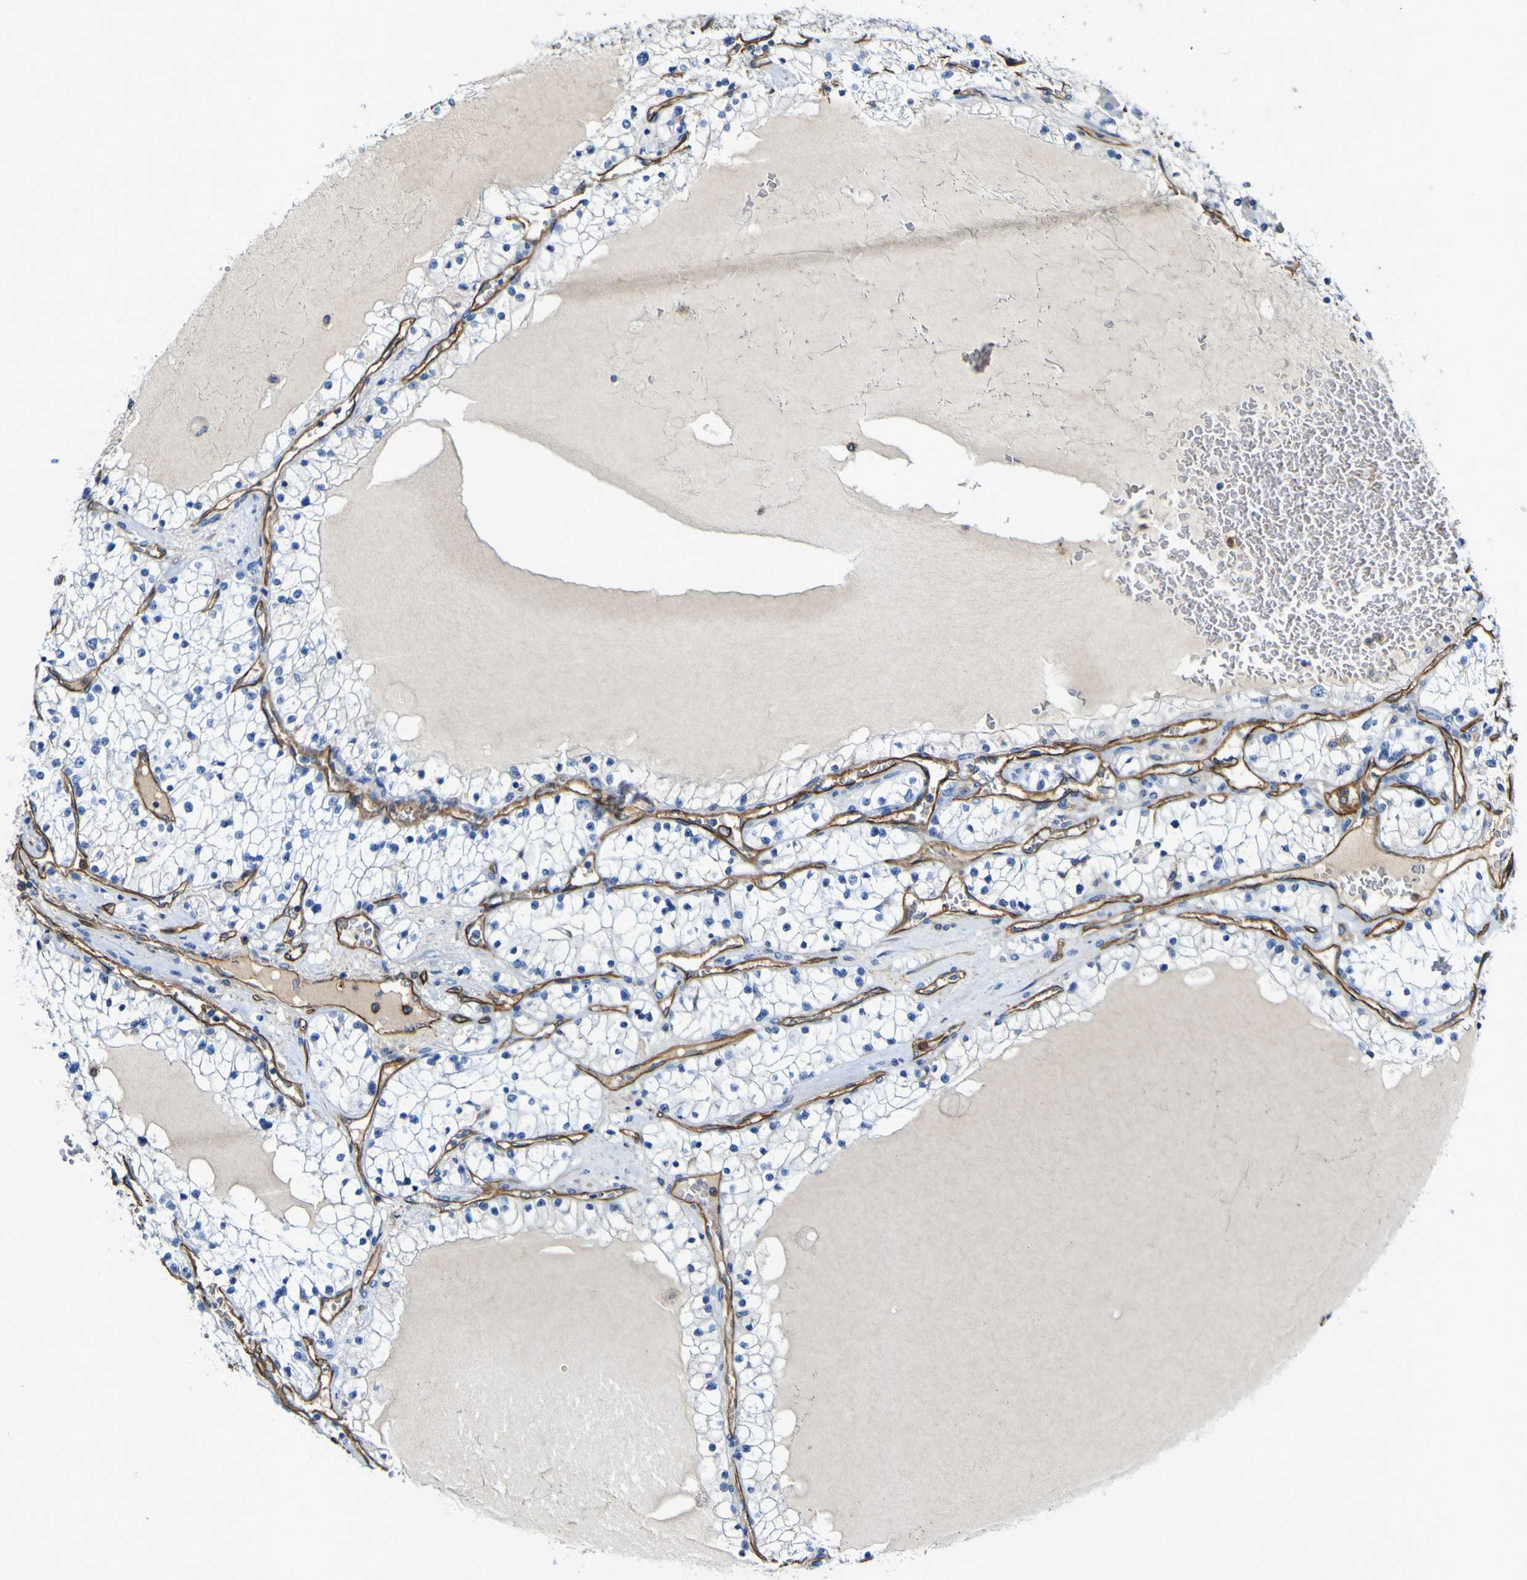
{"staining": {"intensity": "negative", "quantity": "none", "location": "none"}, "tissue": "renal cancer", "cell_type": "Tumor cells", "image_type": "cancer", "snomed": [{"axis": "morphology", "description": "Adenocarcinoma, NOS"}, {"axis": "topography", "description": "Kidney"}], "caption": "Image shows no significant protein positivity in tumor cells of renal cancer (adenocarcinoma).", "gene": "CD93", "patient": {"sex": "male", "age": 68}}